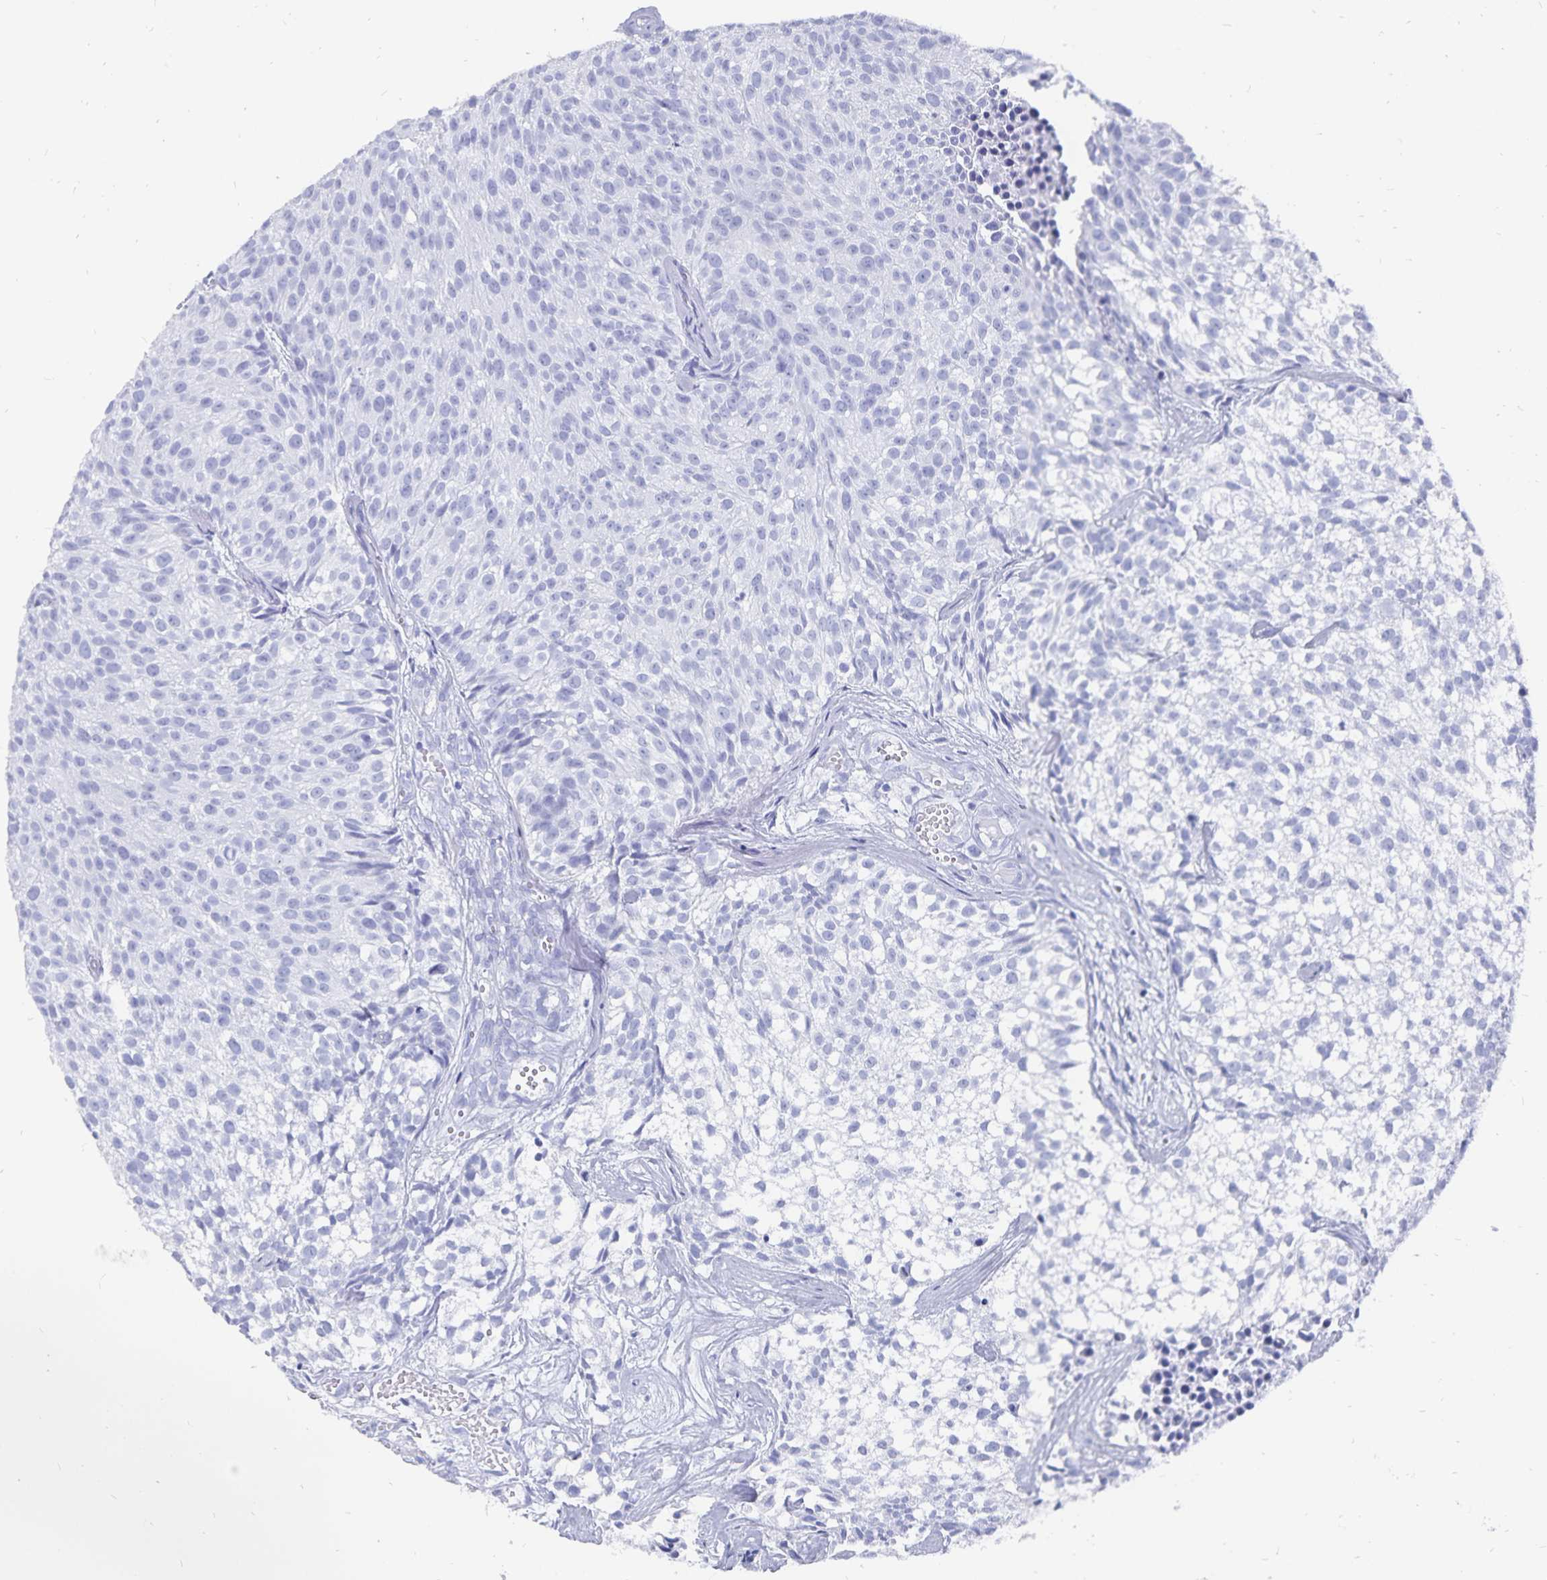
{"staining": {"intensity": "negative", "quantity": "none", "location": "none"}, "tissue": "urothelial cancer", "cell_type": "Tumor cells", "image_type": "cancer", "snomed": [{"axis": "morphology", "description": "Urothelial carcinoma, Low grade"}, {"axis": "topography", "description": "Urinary bladder"}], "caption": "High power microscopy micrograph of an immunohistochemistry (IHC) image of urothelial carcinoma (low-grade), revealing no significant staining in tumor cells.", "gene": "ADH1A", "patient": {"sex": "male", "age": 70}}